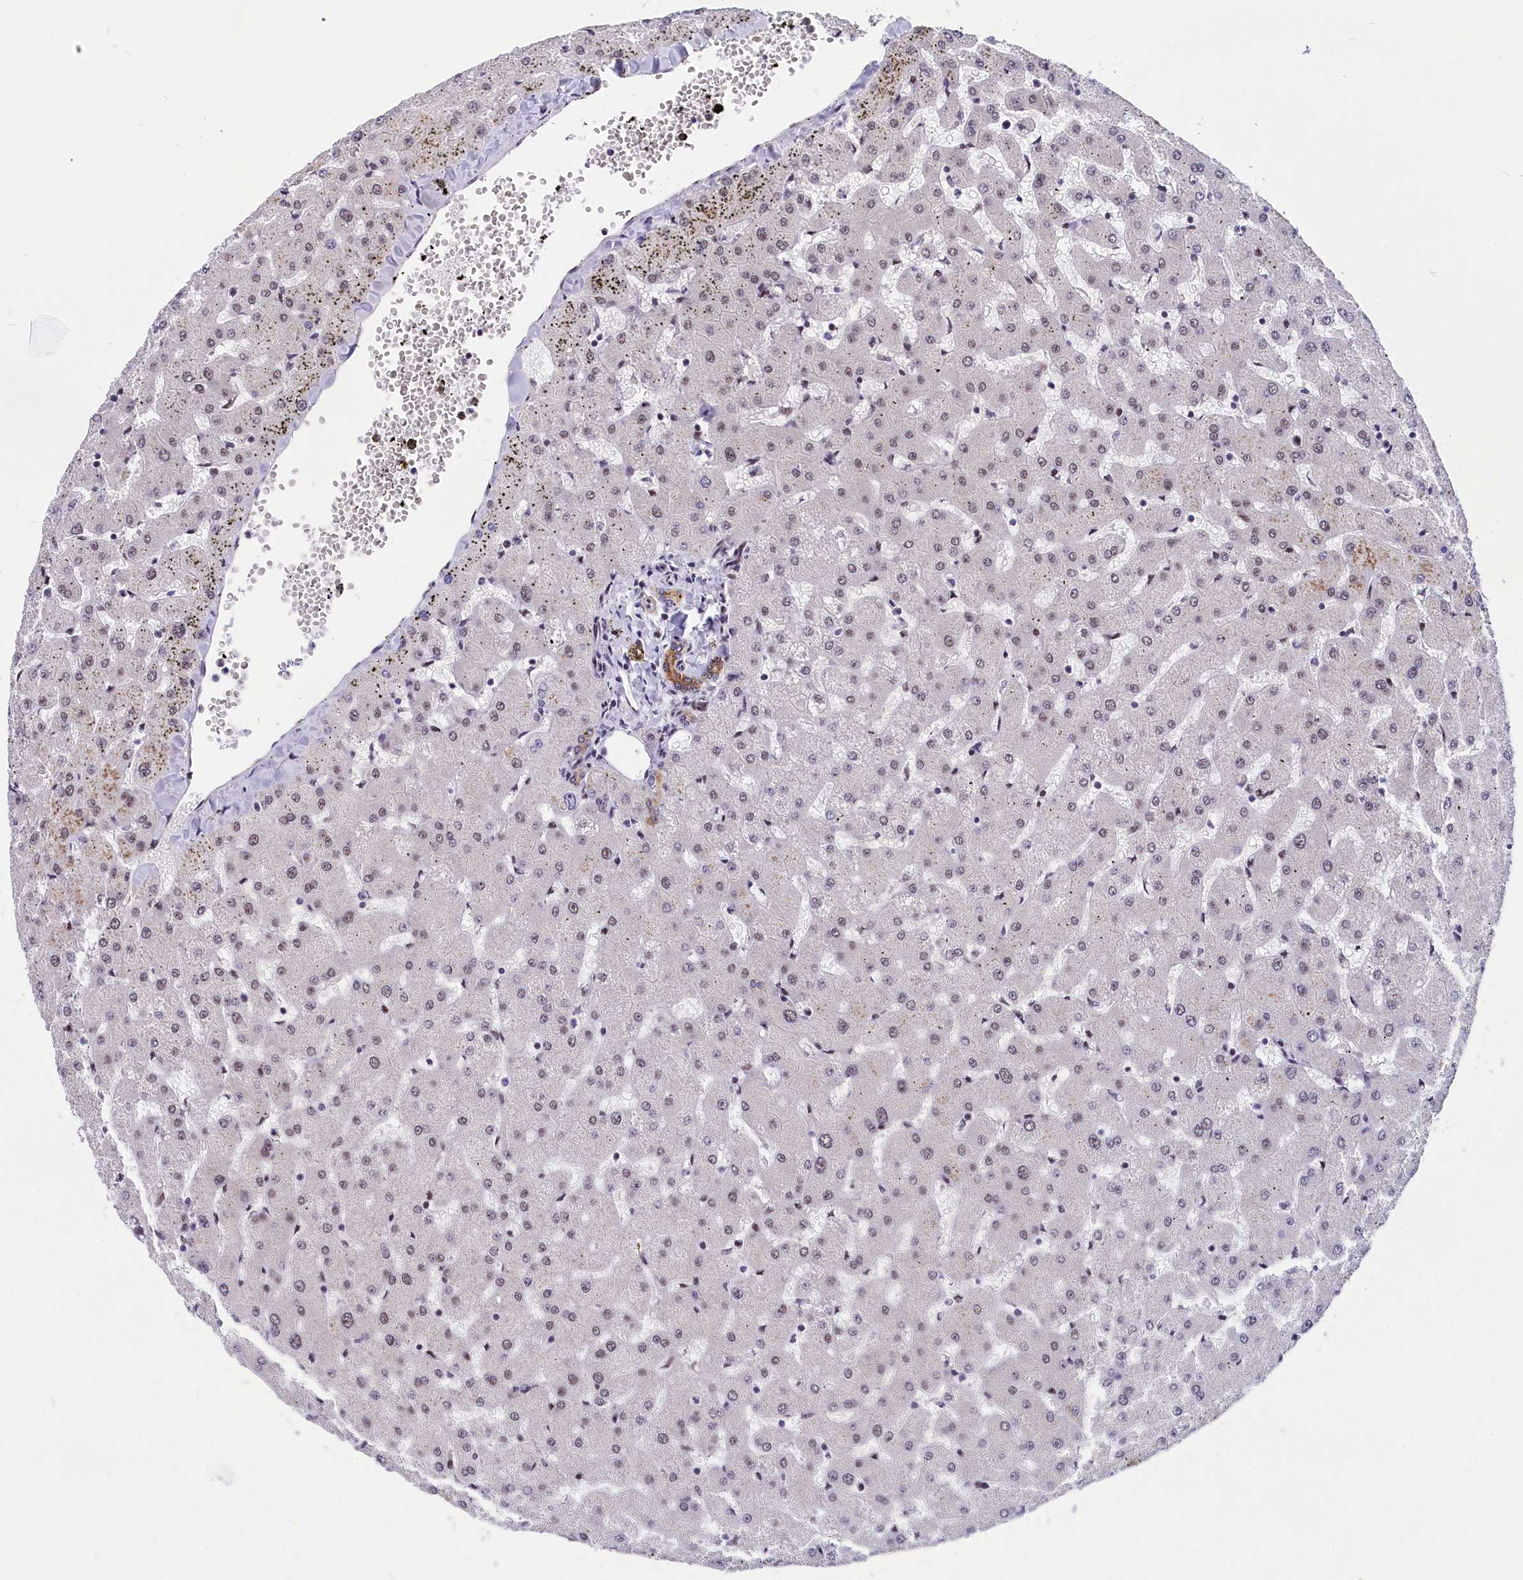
{"staining": {"intensity": "moderate", "quantity": ">75%", "location": "cytoplasmic/membranous"}, "tissue": "liver", "cell_type": "Cholangiocytes", "image_type": "normal", "snomed": [{"axis": "morphology", "description": "Normal tissue, NOS"}, {"axis": "topography", "description": "Liver"}], "caption": "Immunohistochemistry staining of unremarkable liver, which shows medium levels of moderate cytoplasmic/membranous staining in approximately >75% of cholangiocytes indicating moderate cytoplasmic/membranous protein staining. The staining was performed using DAB (3,3'-diaminobenzidine) (brown) for protein detection and nuclei were counterstained in hematoxylin (blue).", "gene": "ANKRD34B", "patient": {"sex": "female", "age": 63}}